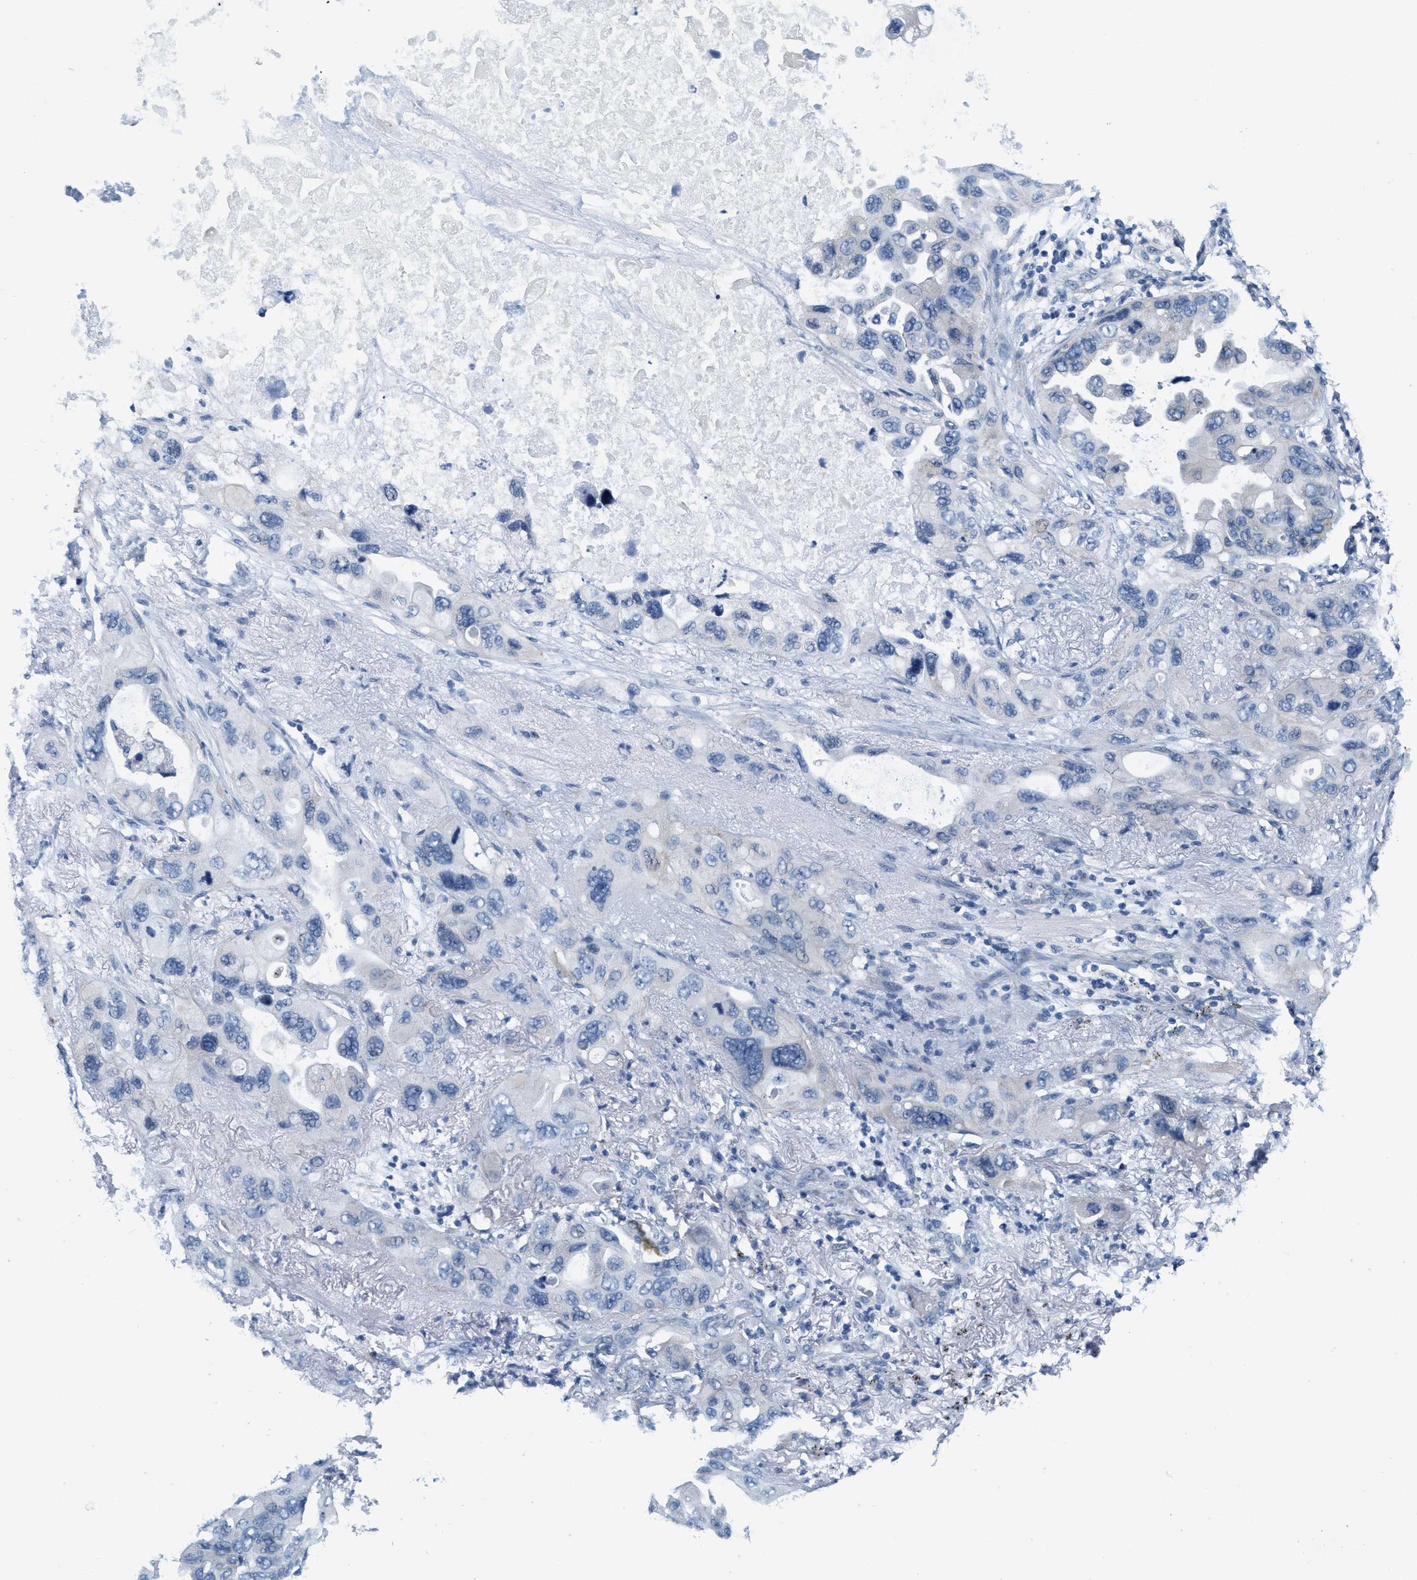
{"staining": {"intensity": "negative", "quantity": "none", "location": "none"}, "tissue": "lung cancer", "cell_type": "Tumor cells", "image_type": "cancer", "snomed": [{"axis": "morphology", "description": "Squamous cell carcinoma, NOS"}, {"axis": "topography", "description": "Lung"}], "caption": "Tumor cells are negative for protein expression in human lung cancer (squamous cell carcinoma). (DAB (3,3'-diaminobenzidine) IHC with hematoxylin counter stain).", "gene": "ABCB11", "patient": {"sex": "female", "age": 73}}